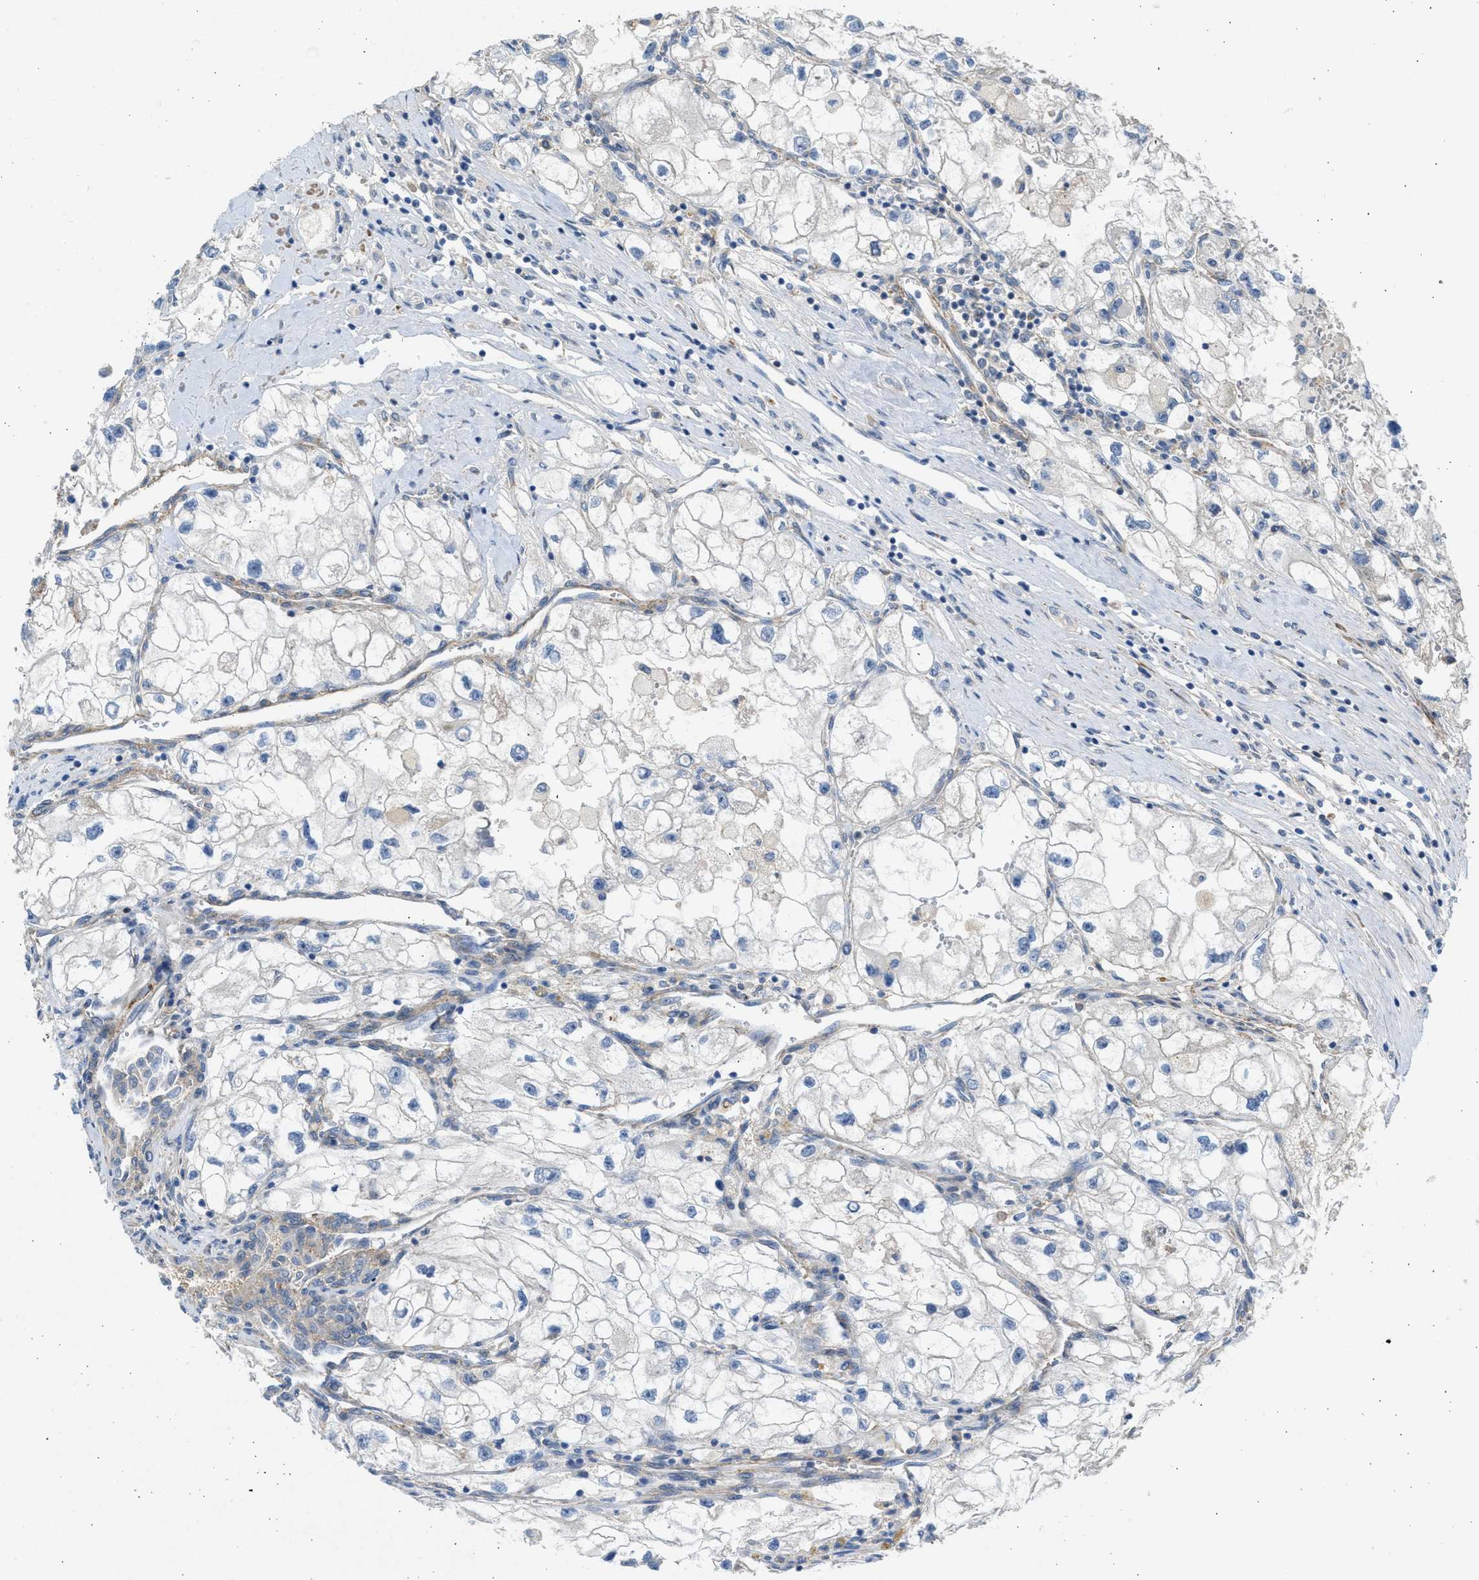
{"staining": {"intensity": "negative", "quantity": "none", "location": "none"}, "tissue": "renal cancer", "cell_type": "Tumor cells", "image_type": "cancer", "snomed": [{"axis": "morphology", "description": "Adenocarcinoma, NOS"}, {"axis": "topography", "description": "Kidney"}], "caption": "This is an immunohistochemistry (IHC) photomicrograph of human renal adenocarcinoma. There is no positivity in tumor cells.", "gene": "PCNX3", "patient": {"sex": "female", "age": 70}}